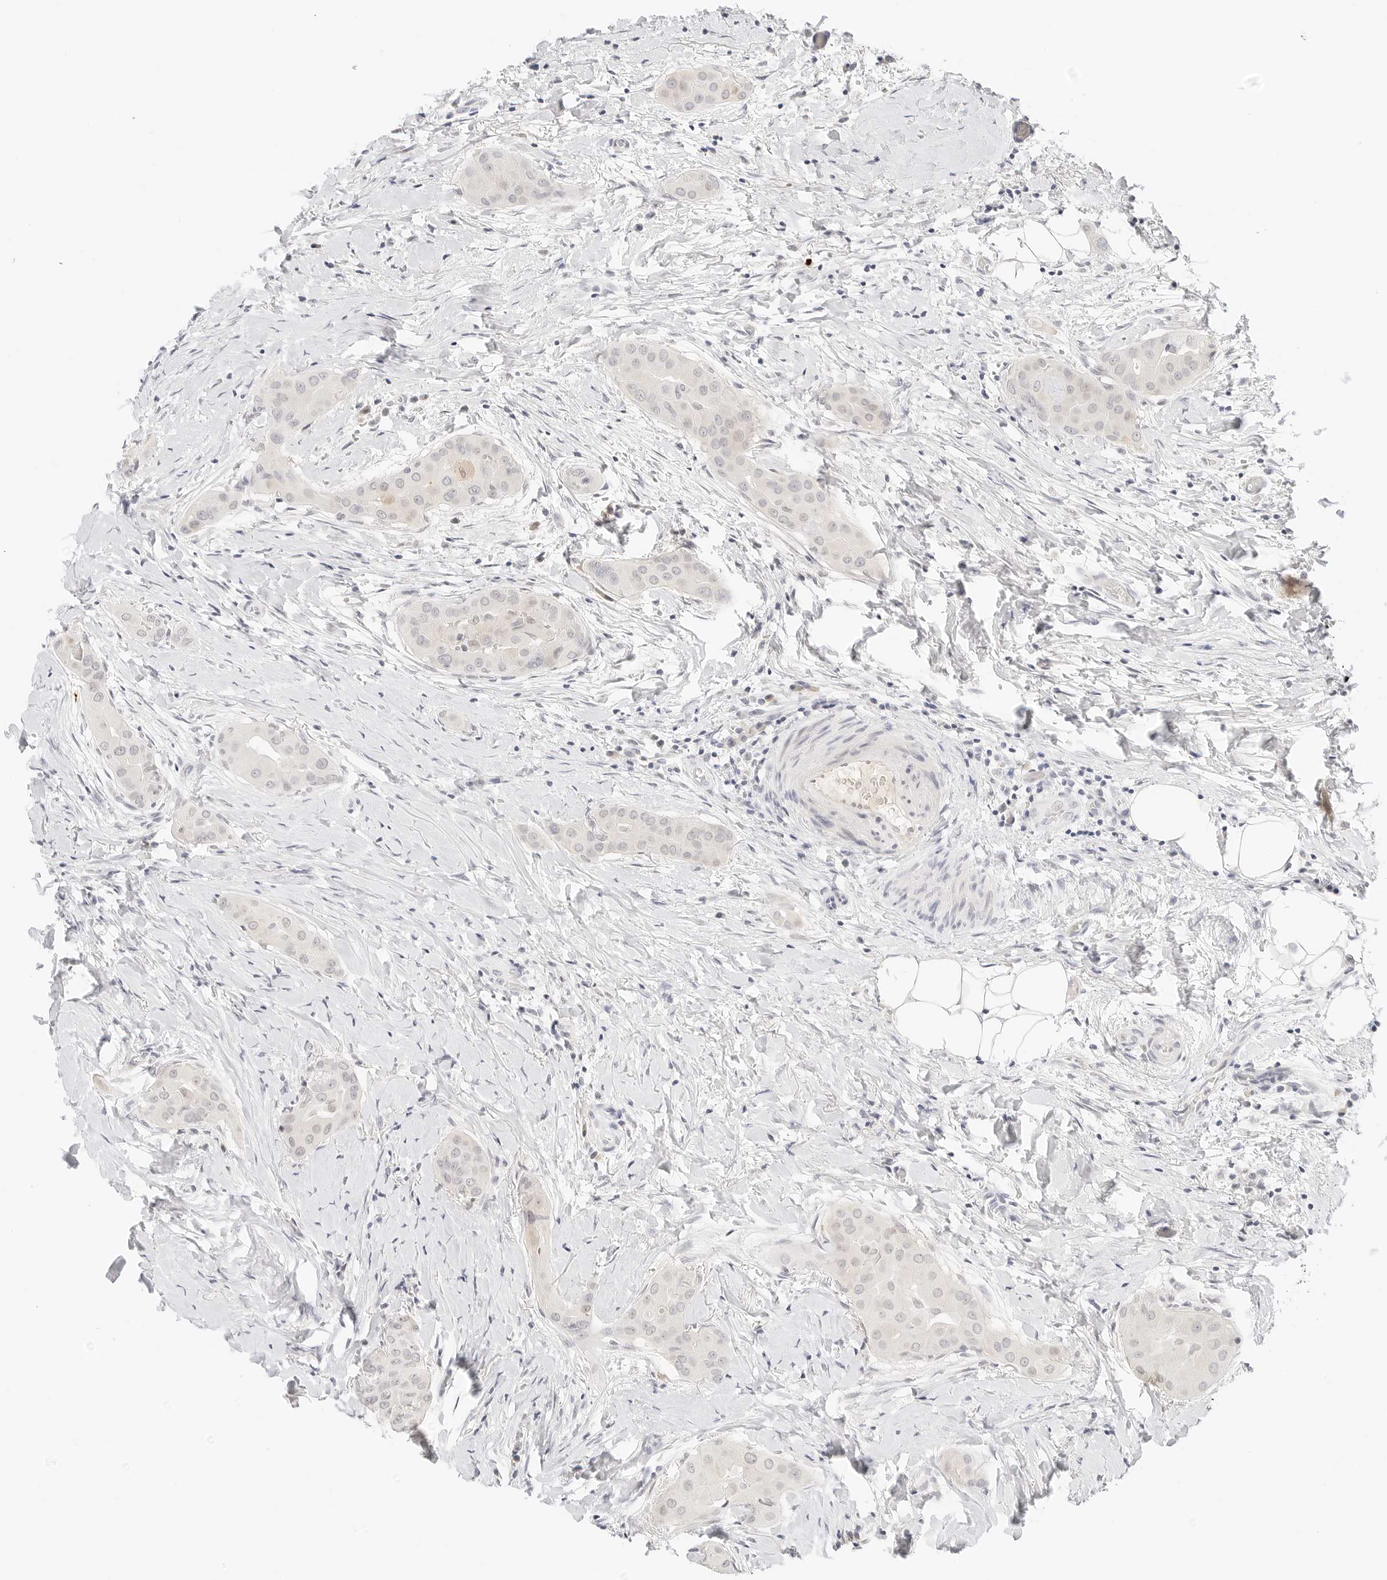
{"staining": {"intensity": "negative", "quantity": "none", "location": "none"}, "tissue": "thyroid cancer", "cell_type": "Tumor cells", "image_type": "cancer", "snomed": [{"axis": "morphology", "description": "Papillary adenocarcinoma, NOS"}, {"axis": "topography", "description": "Thyroid gland"}], "caption": "The immunohistochemistry photomicrograph has no significant staining in tumor cells of thyroid papillary adenocarcinoma tissue.", "gene": "XKR4", "patient": {"sex": "male", "age": 33}}